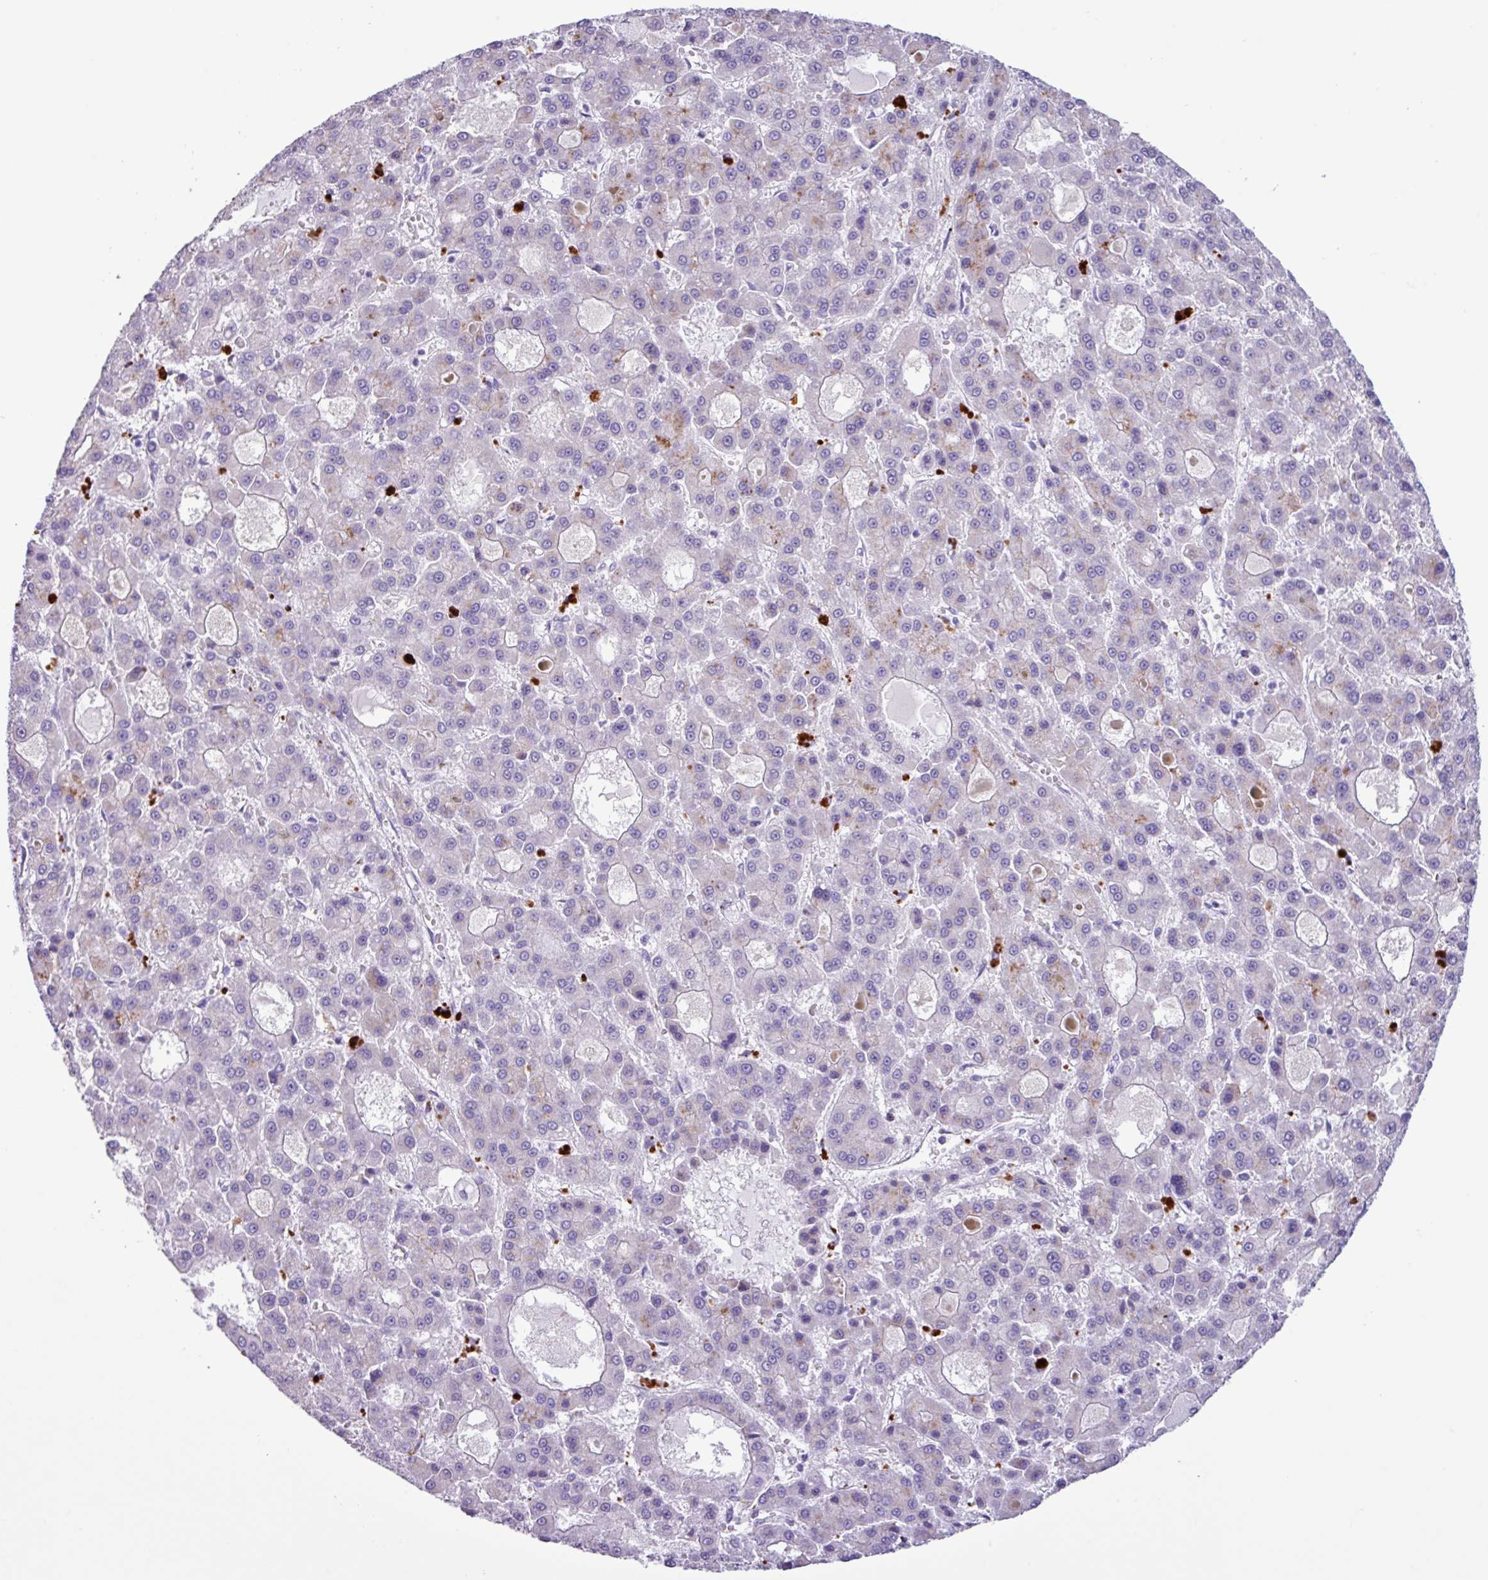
{"staining": {"intensity": "negative", "quantity": "none", "location": "none"}, "tissue": "liver cancer", "cell_type": "Tumor cells", "image_type": "cancer", "snomed": [{"axis": "morphology", "description": "Carcinoma, Hepatocellular, NOS"}, {"axis": "topography", "description": "Liver"}], "caption": "DAB (3,3'-diaminobenzidine) immunohistochemical staining of hepatocellular carcinoma (liver) shows no significant staining in tumor cells.", "gene": "AGO3", "patient": {"sex": "male", "age": 70}}